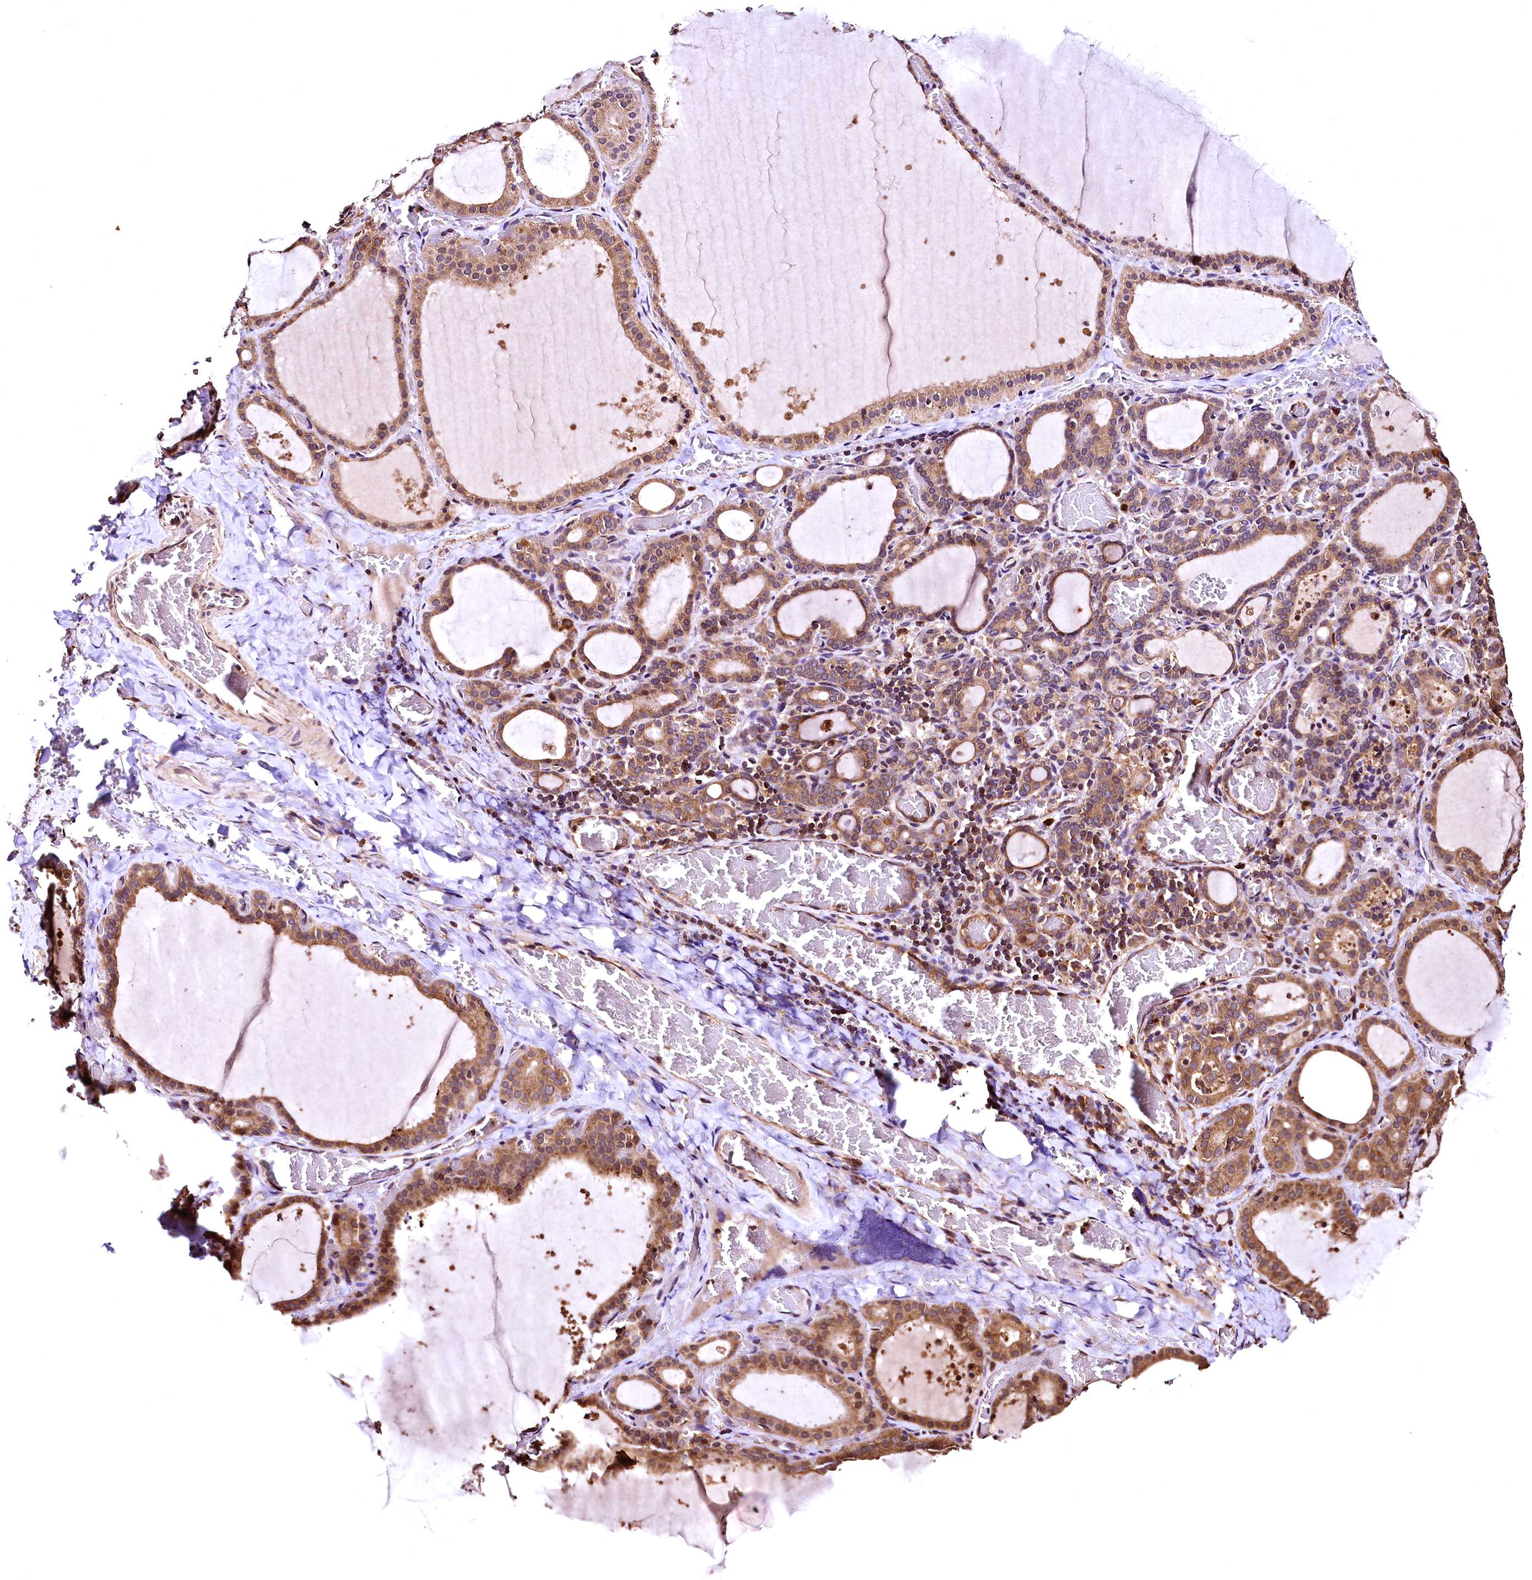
{"staining": {"intensity": "moderate", "quantity": ">75%", "location": "cytoplasmic/membranous"}, "tissue": "thyroid gland", "cell_type": "Glandular cells", "image_type": "normal", "snomed": [{"axis": "morphology", "description": "Normal tissue, NOS"}, {"axis": "topography", "description": "Thyroid gland"}], "caption": "Immunohistochemical staining of normal thyroid gland exhibits >75% levels of moderate cytoplasmic/membranous protein positivity in approximately >75% of glandular cells. Using DAB (3,3'-diaminobenzidine) (brown) and hematoxylin (blue) stains, captured at high magnification using brightfield microscopy.", "gene": "LRSAM1", "patient": {"sex": "female", "age": 39}}